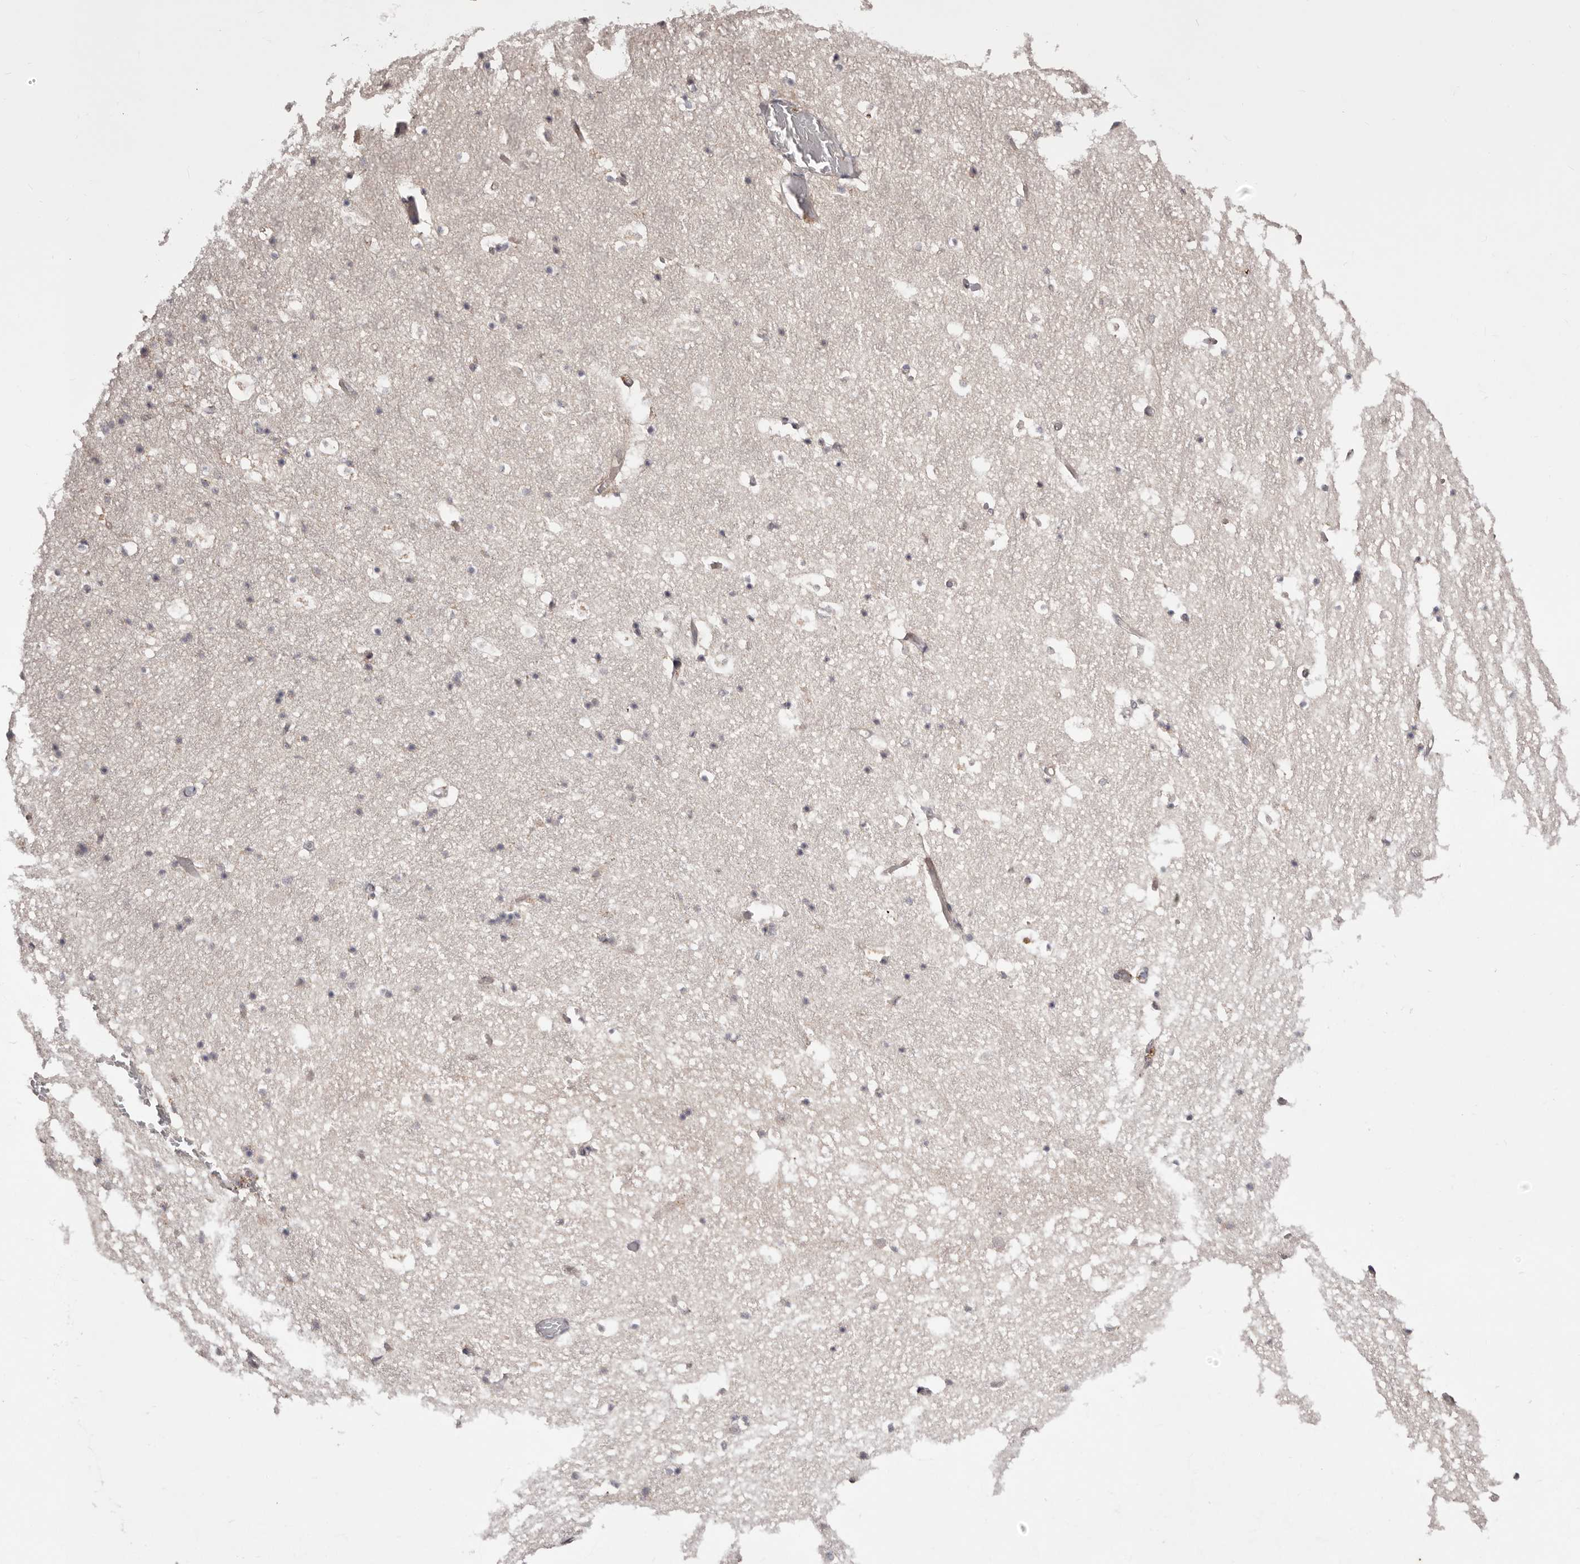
{"staining": {"intensity": "negative", "quantity": "none", "location": "none"}, "tissue": "hippocampus", "cell_type": "Glial cells", "image_type": "normal", "snomed": [{"axis": "morphology", "description": "Normal tissue, NOS"}, {"axis": "topography", "description": "Hippocampus"}], "caption": "An immunohistochemistry (IHC) image of benign hippocampus is shown. There is no staining in glial cells of hippocampus.", "gene": "EGR3", "patient": {"sex": "female", "age": 52}}